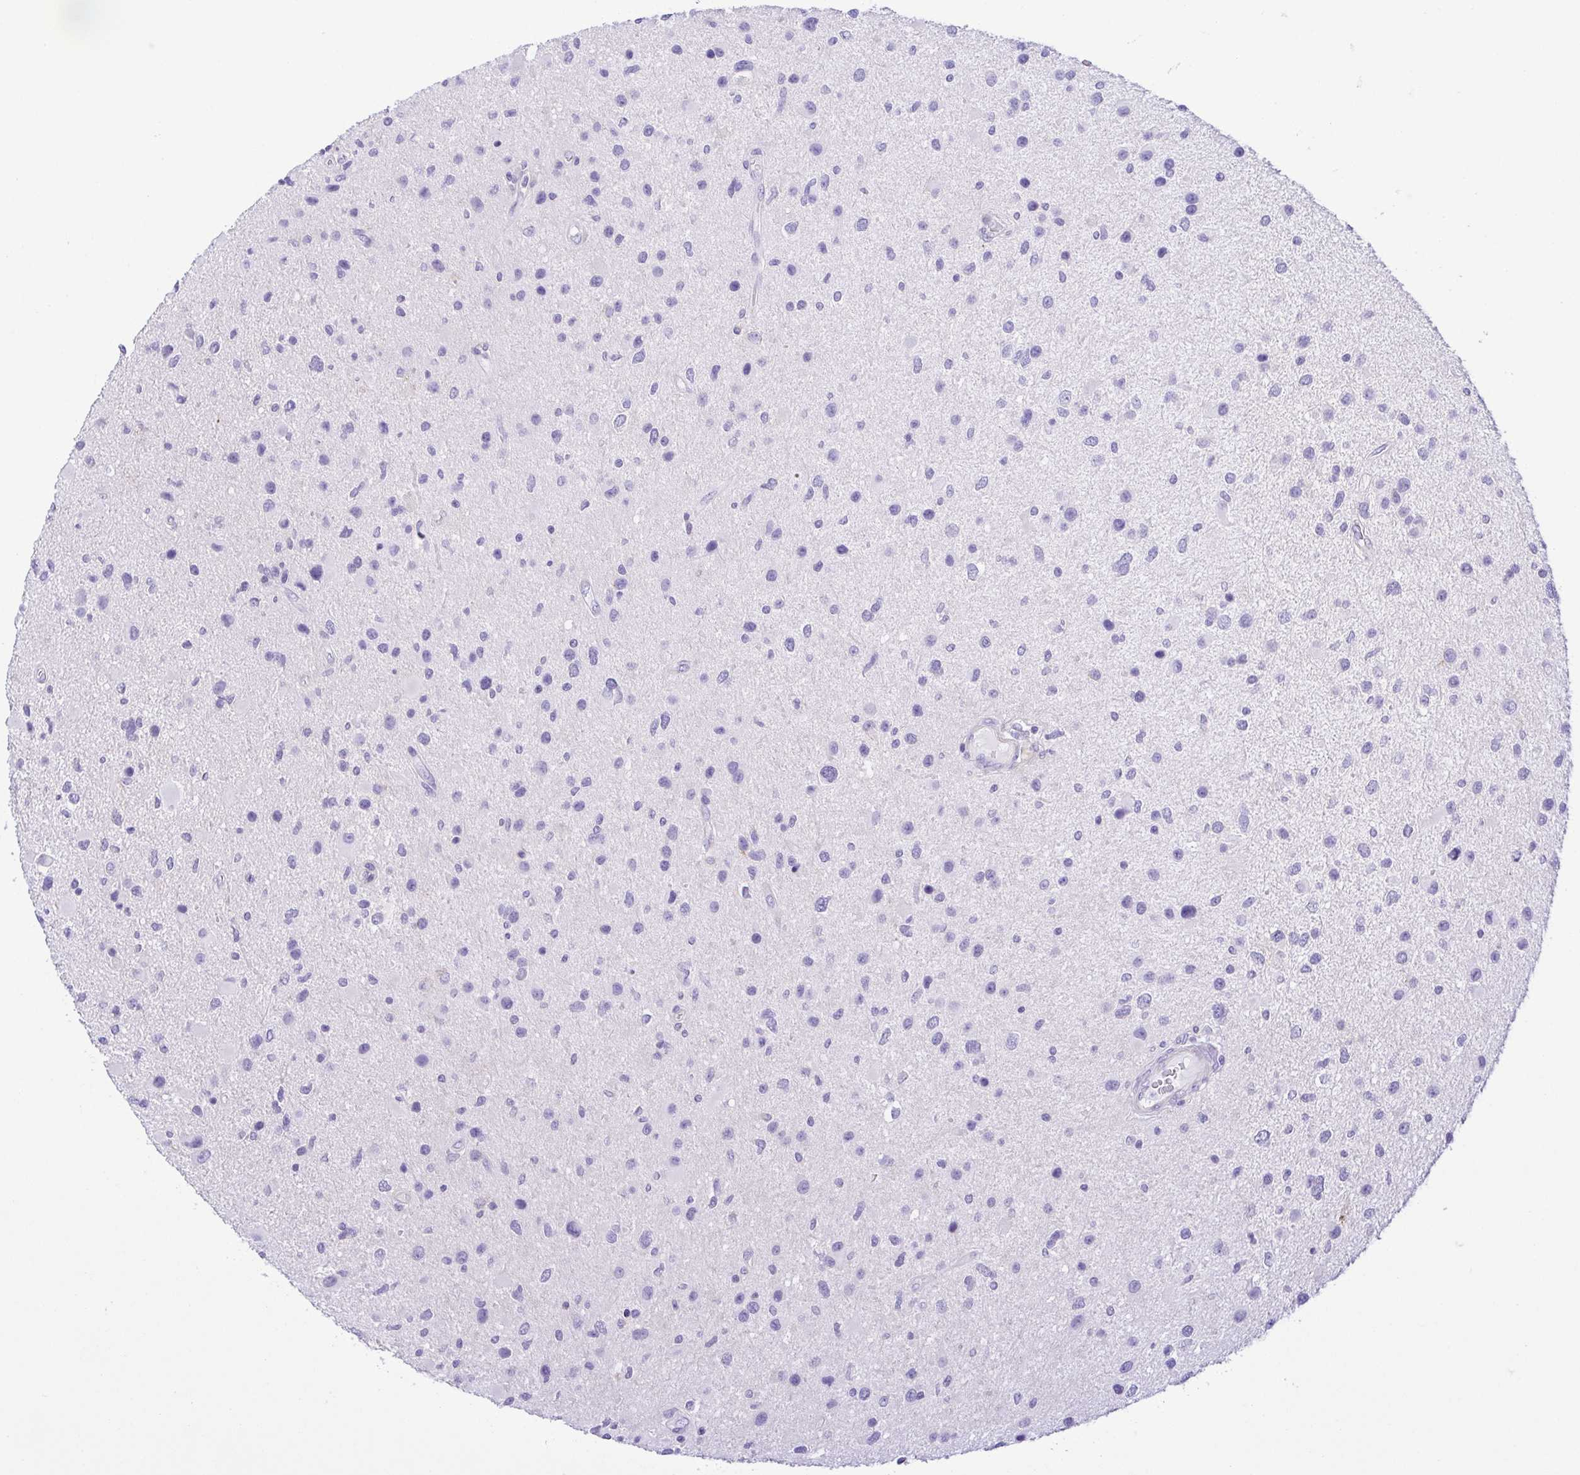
{"staining": {"intensity": "negative", "quantity": "none", "location": "none"}, "tissue": "glioma", "cell_type": "Tumor cells", "image_type": "cancer", "snomed": [{"axis": "morphology", "description": "Glioma, malignant, Low grade"}, {"axis": "topography", "description": "Brain"}], "caption": "Histopathology image shows no protein expression in tumor cells of malignant glioma (low-grade) tissue.", "gene": "GPR182", "patient": {"sex": "female", "age": 32}}